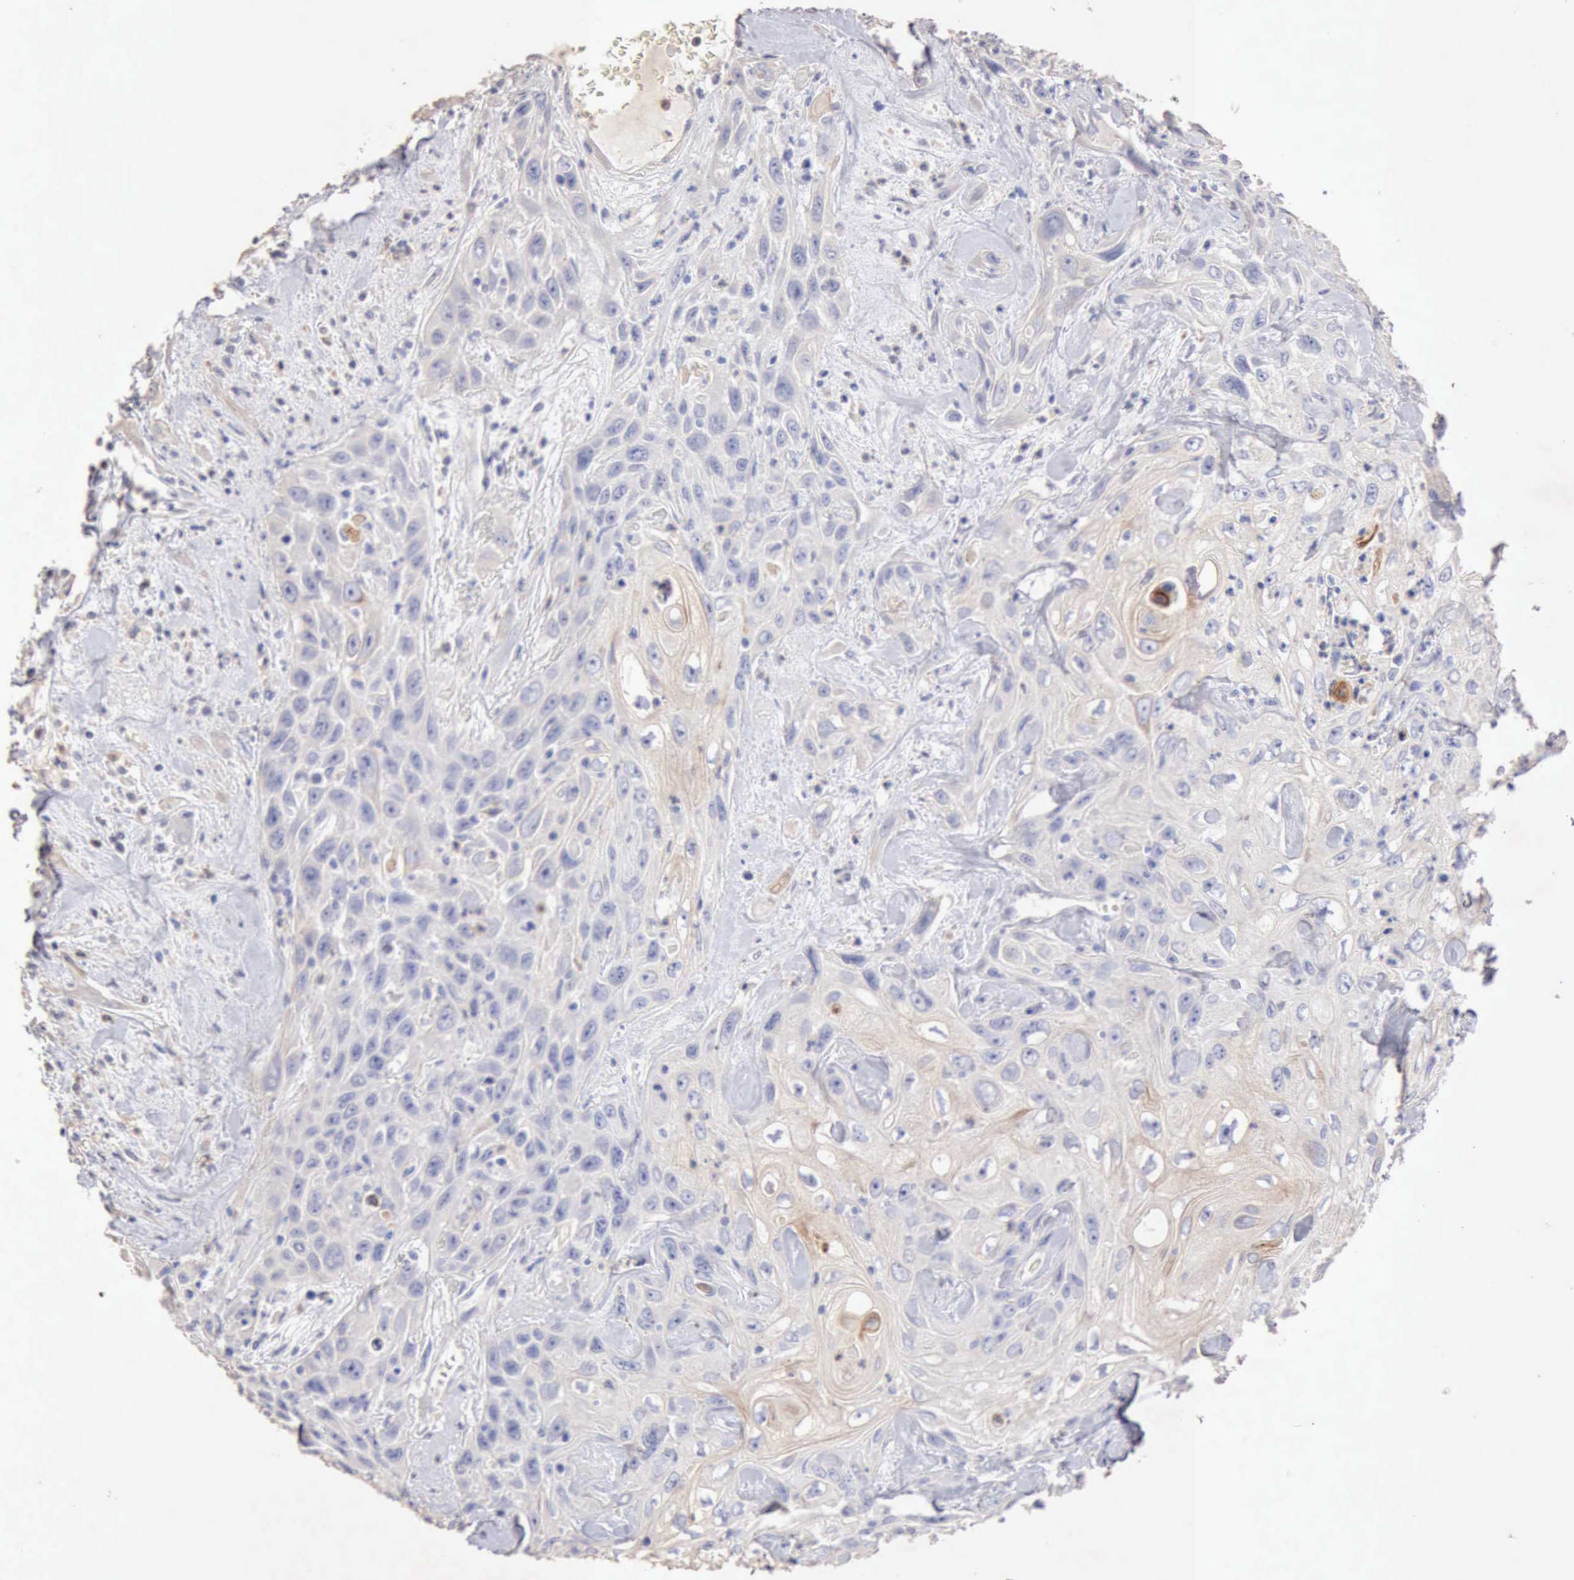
{"staining": {"intensity": "negative", "quantity": "none", "location": "none"}, "tissue": "urothelial cancer", "cell_type": "Tumor cells", "image_type": "cancer", "snomed": [{"axis": "morphology", "description": "Urothelial carcinoma, High grade"}, {"axis": "topography", "description": "Urinary bladder"}], "caption": "There is no significant expression in tumor cells of urothelial cancer. The staining was performed using DAB to visualize the protein expression in brown, while the nuclei were stained in blue with hematoxylin (Magnification: 20x).", "gene": "KRT6B", "patient": {"sex": "female", "age": 84}}